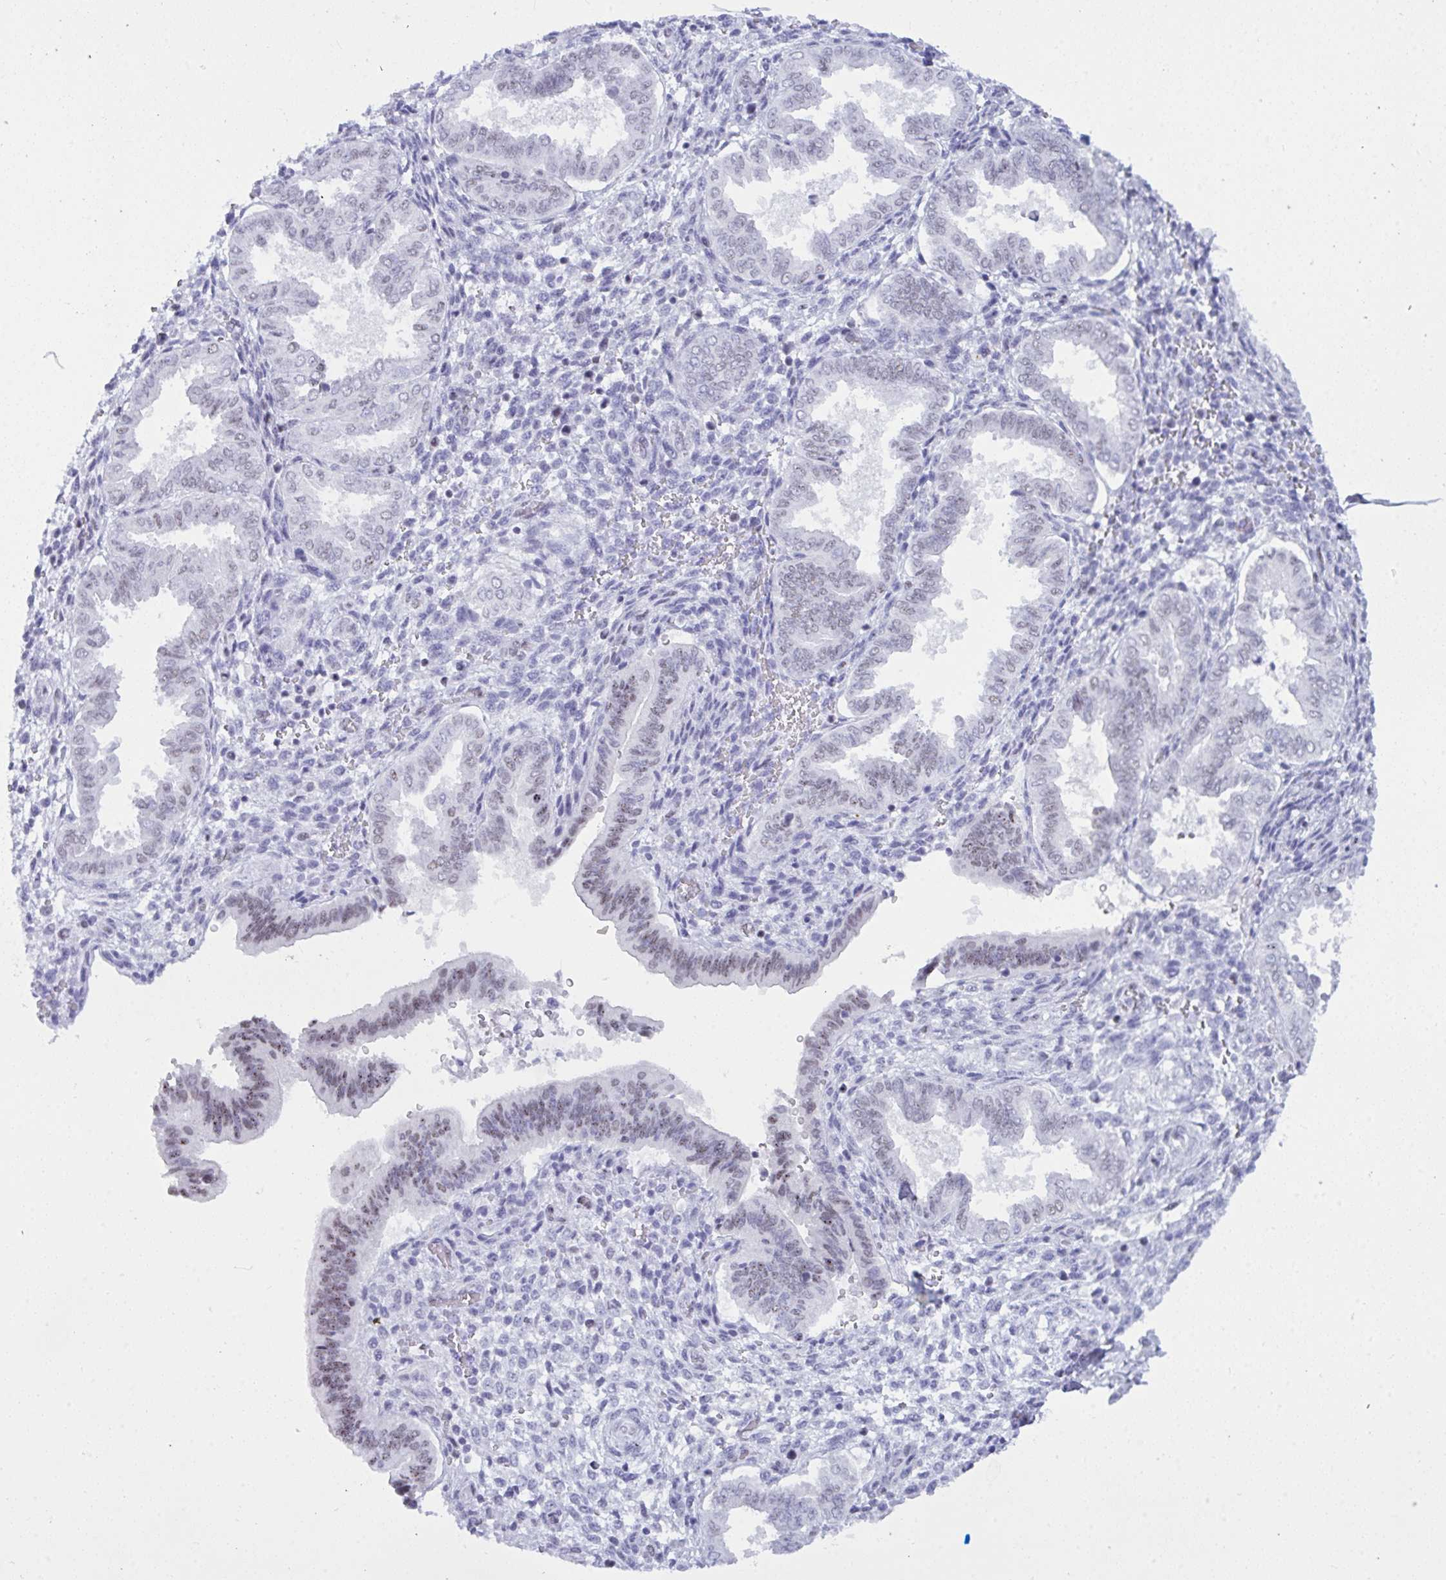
{"staining": {"intensity": "negative", "quantity": "none", "location": "none"}, "tissue": "endometrium", "cell_type": "Cells in endometrial stroma", "image_type": "normal", "snomed": [{"axis": "morphology", "description": "Normal tissue, NOS"}, {"axis": "topography", "description": "Endometrium"}], "caption": "A high-resolution image shows immunohistochemistry (IHC) staining of benign endometrium, which exhibits no significant expression in cells in endometrial stroma. (IHC, brightfield microscopy, high magnification).", "gene": "ELN", "patient": {"sex": "female", "age": 24}}